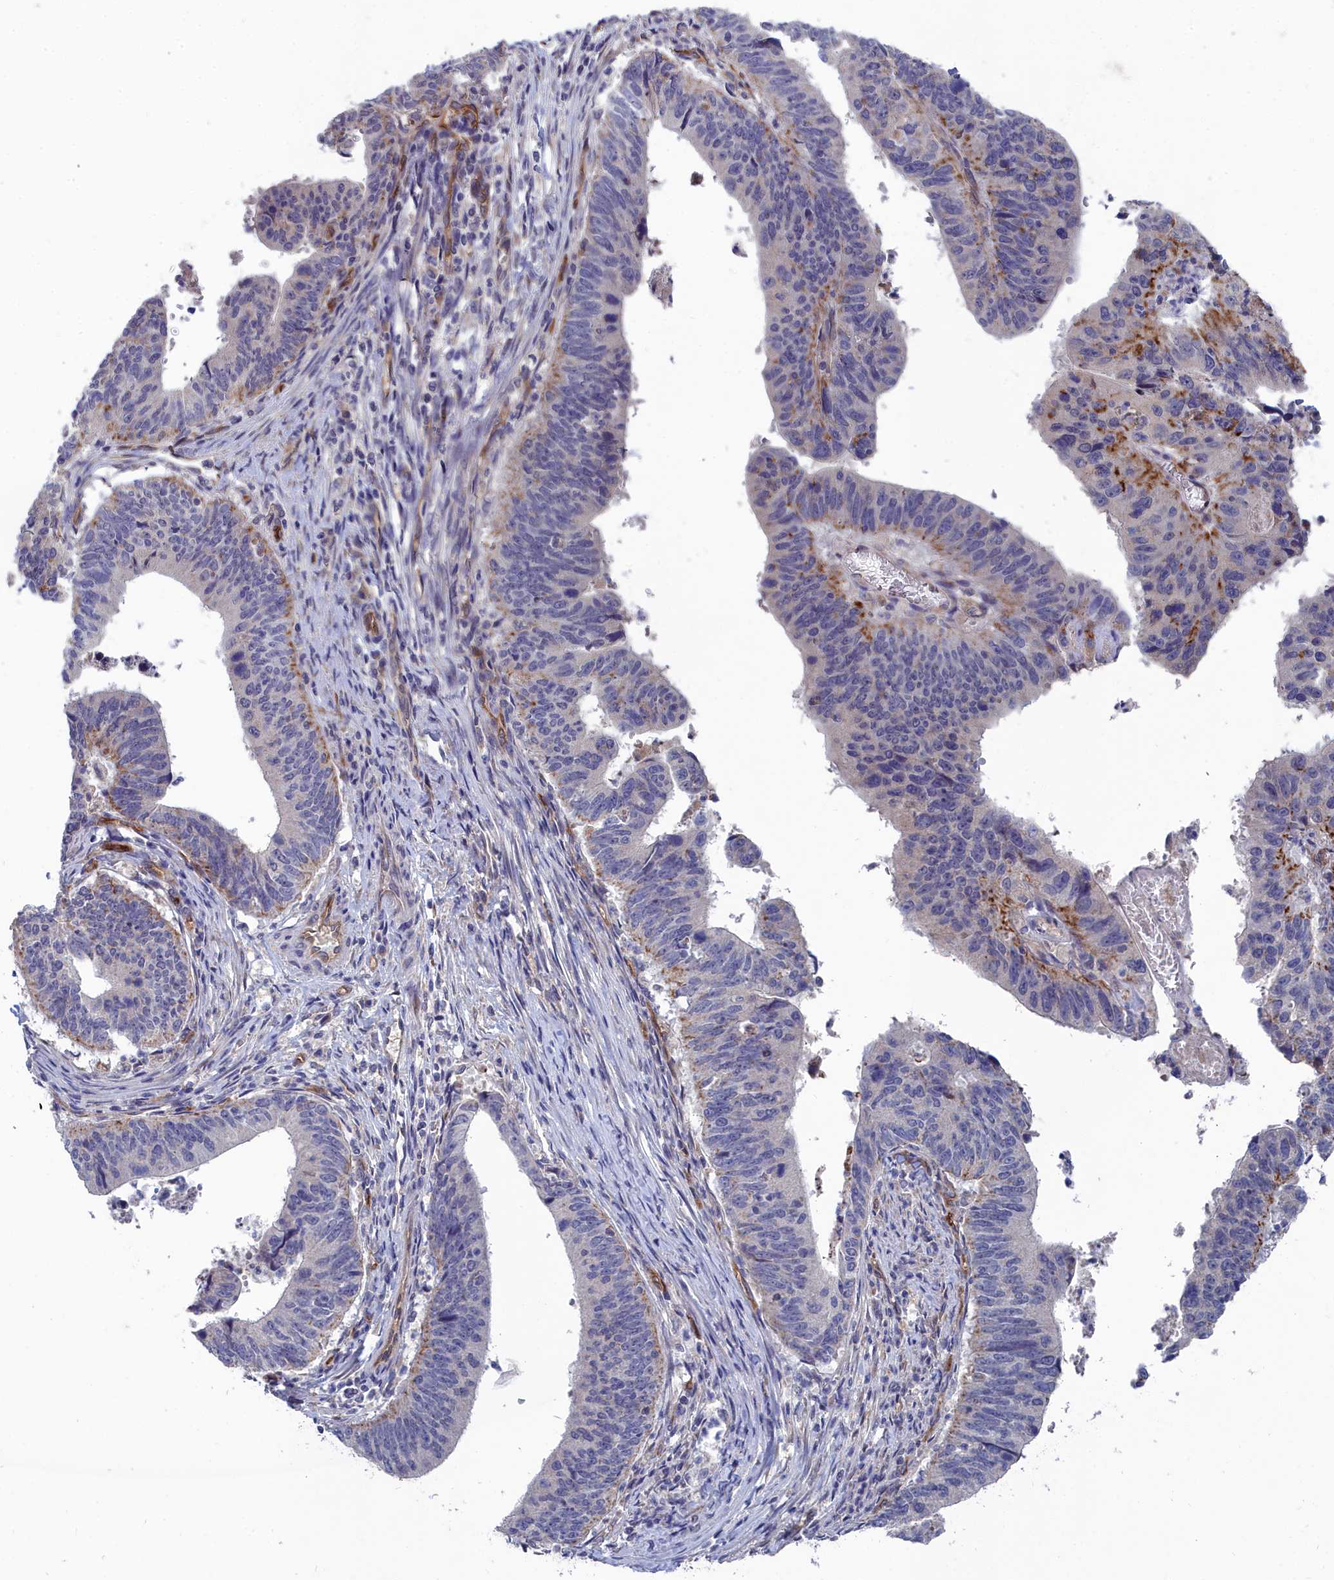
{"staining": {"intensity": "moderate", "quantity": "<25%", "location": "cytoplasmic/membranous"}, "tissue": "stomach cancer", "cell_type": "Tumor cells", "image_type": "cancer", "snomed": [{"axis": "morphology", "description": "Adenocarcinoma, NOS"}, {"axis": "topography", "description": "Stomach"}], "caption": "The image demonstrates immunohistochemical staining of stomach adenocarcinoma. There is moderate cytoplasmic/membranous expression is seen in approximately <25% of tumor cells. (DAB (3,3'-diaminobenzidine) = brown stain, brightfield microscopy at high magnification).", "gene": "RDX", "patient": {"sex": "male", "age": 59}}